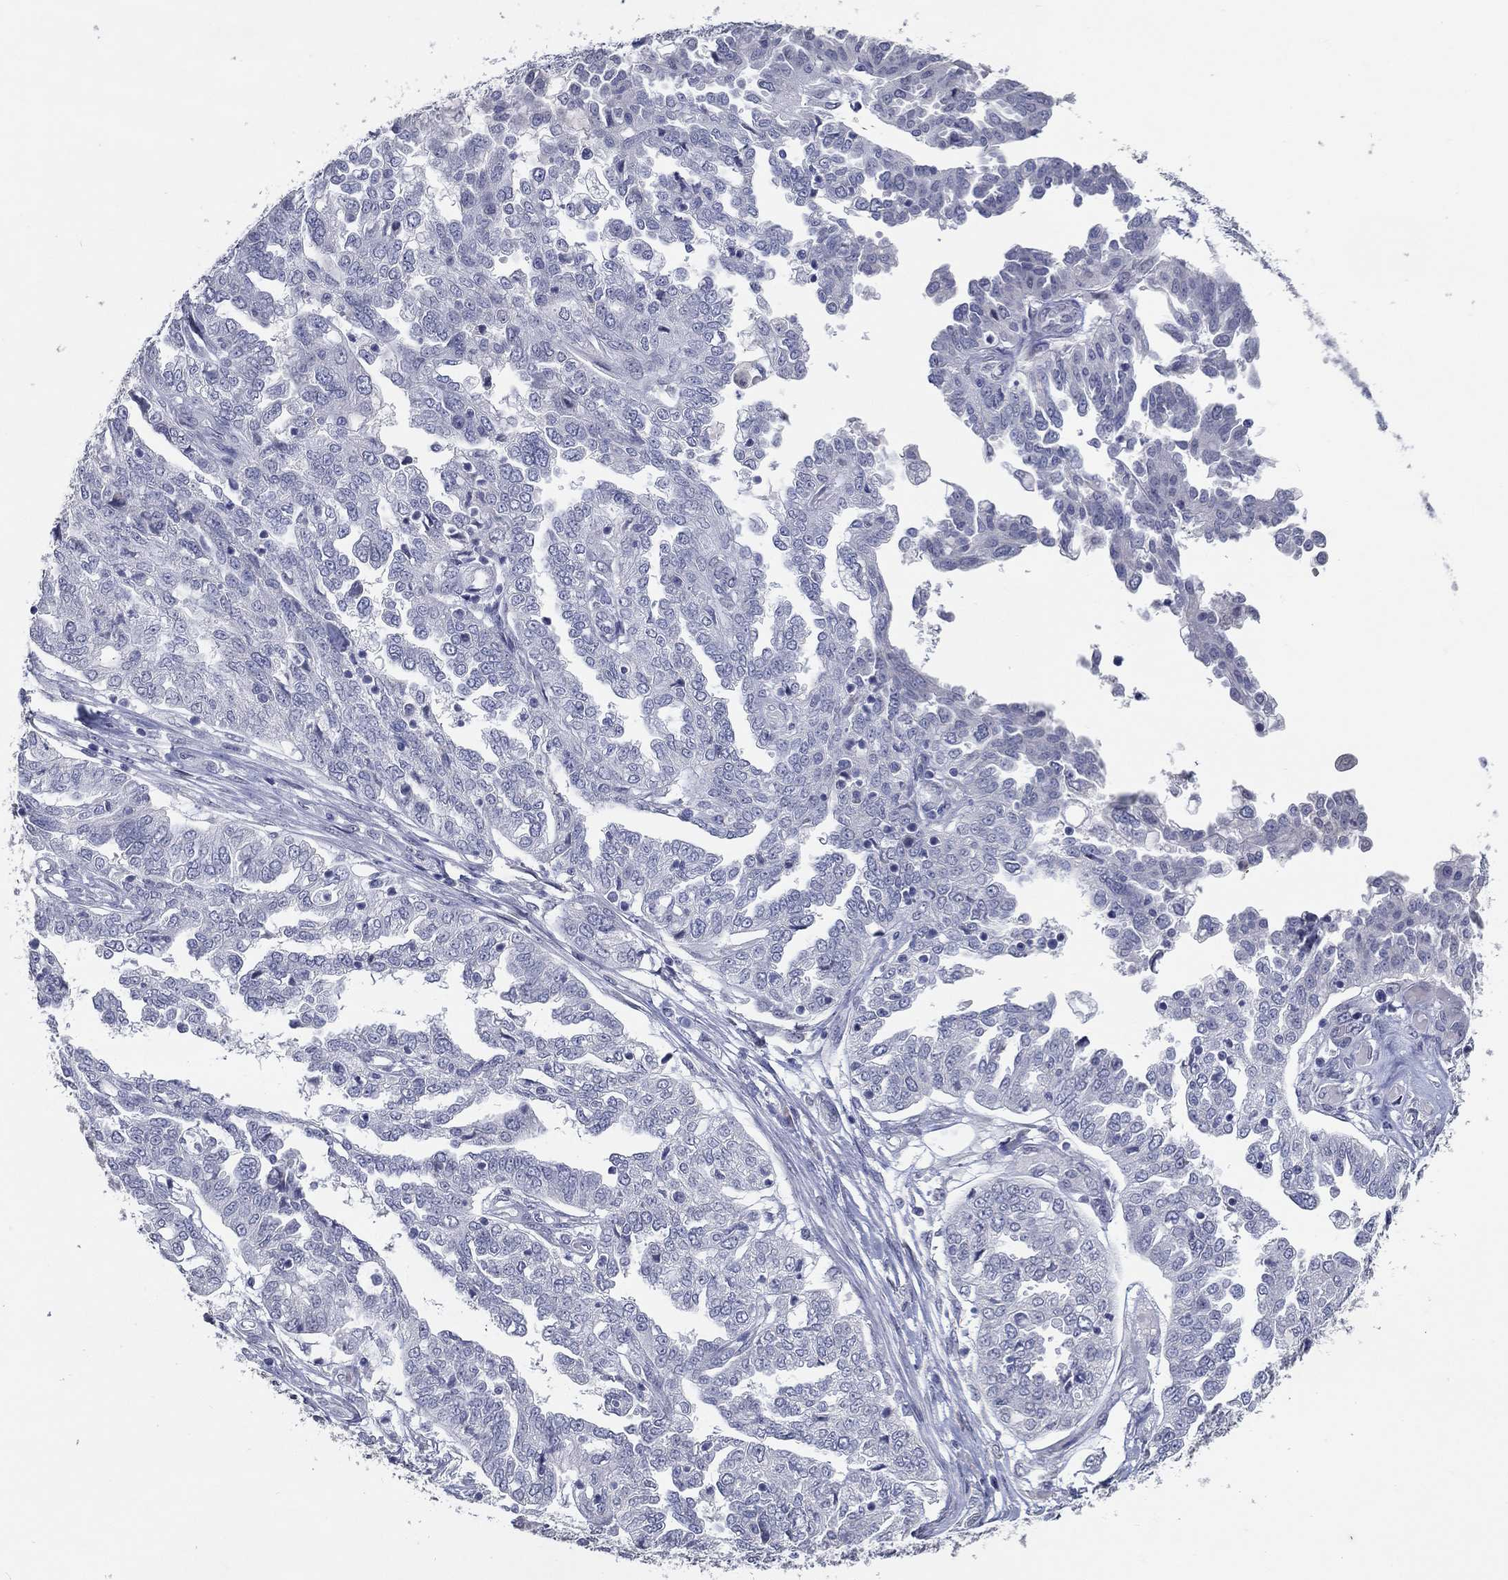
{"staining": {"intensity": "negative", "quantity": "none", "location": "none"}, "tissue": "ovarian cancer", "cell_type": "Tumor cells", "image_type": "cancer", "snomed": [{"axis": "morphology", "description": "Cystadenocarcinoma, serous, NOS"}, {"axis": "topography", "description": "Ovary"}], "caption": "This is a histopathology image of IHC staining of ovarian cancer, which shows no expression in tumor cells.", "gene": "NUP155", "patient": {"sex": "female", "age": 67}}